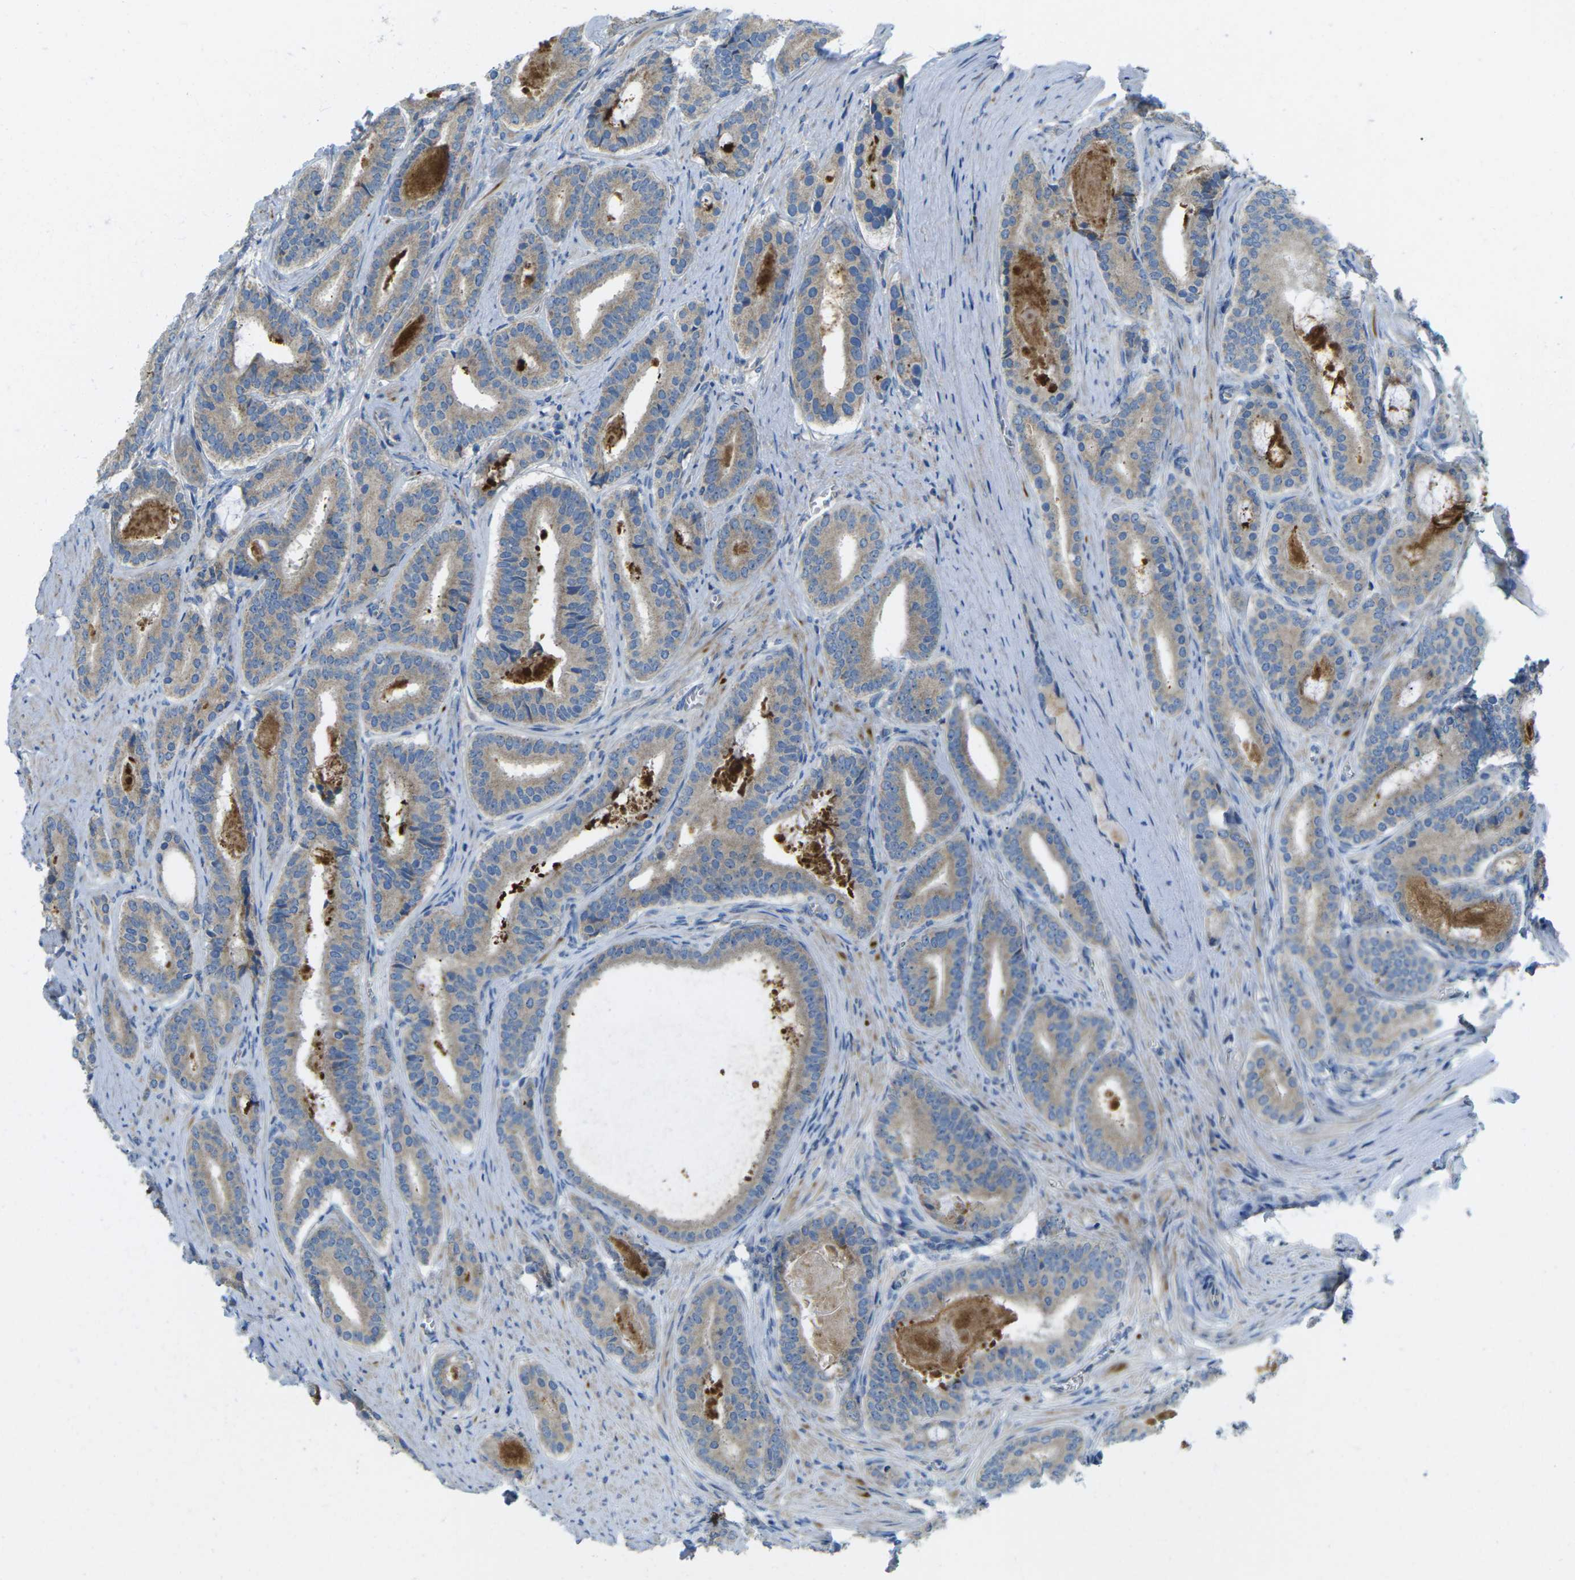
{"staining": {"intensity": "weak", "quantity": ">75%", "location": "cytoplasmic/membranous"}, "tissue": "prostate cancer", "cell_type": "Tumor cells", "image_type": "cancer", "snomed": [{"axis": "morphology", "description": "Adenocarcinoma, High grade"}, {"axis": "topography", "description": "Prostate"}], "caption": "Immunohistochemistry (IHC) (DAB) staining of prostate adenocarcinoma (high-grade) reveals weak cytoplasmic/membranous protein positivity in about >75% of tumor cells.", "gene": "MYLK4", "patient": {"sex": "male", "age": 60}}